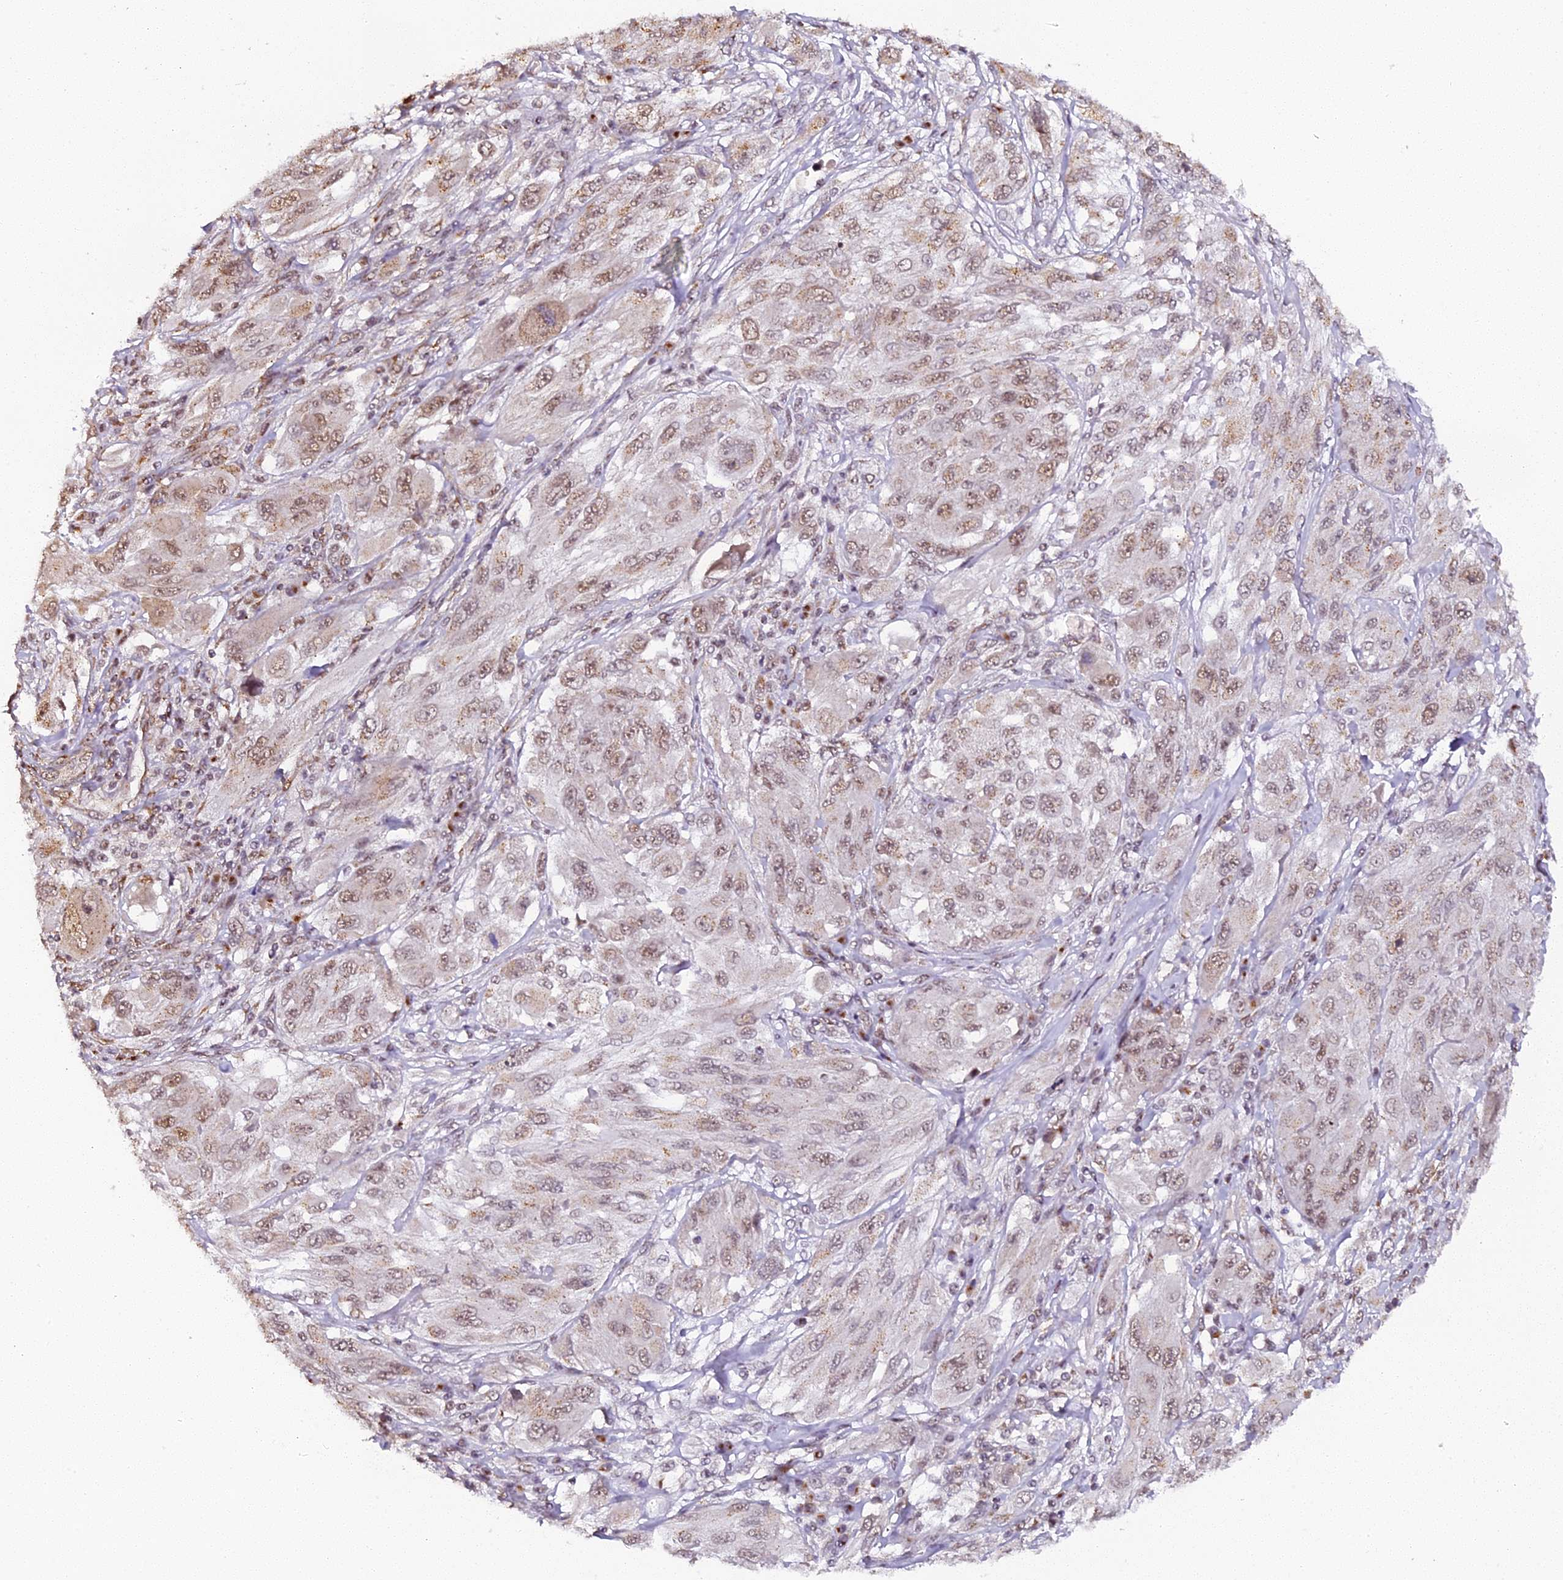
{"staining": {"intensity": "weak", "quantity": ">75%", "location": "nuclear"}, "tissue": "melanoma", "cell_type": "Tumor cells", "image_type": "cancer", "snomed": [{"axis": "morphology", "description": "Malignant melanoma, NOS"}, {"axis": "topography", "description": "Skin"}], "caption": "Human malignant melanoma stained with a brown dye reveals weak nuclear positive expression in about >75% of tumor cells.", "gene": "NCBP1", "patient": {"sex": "female", "age": 91}}